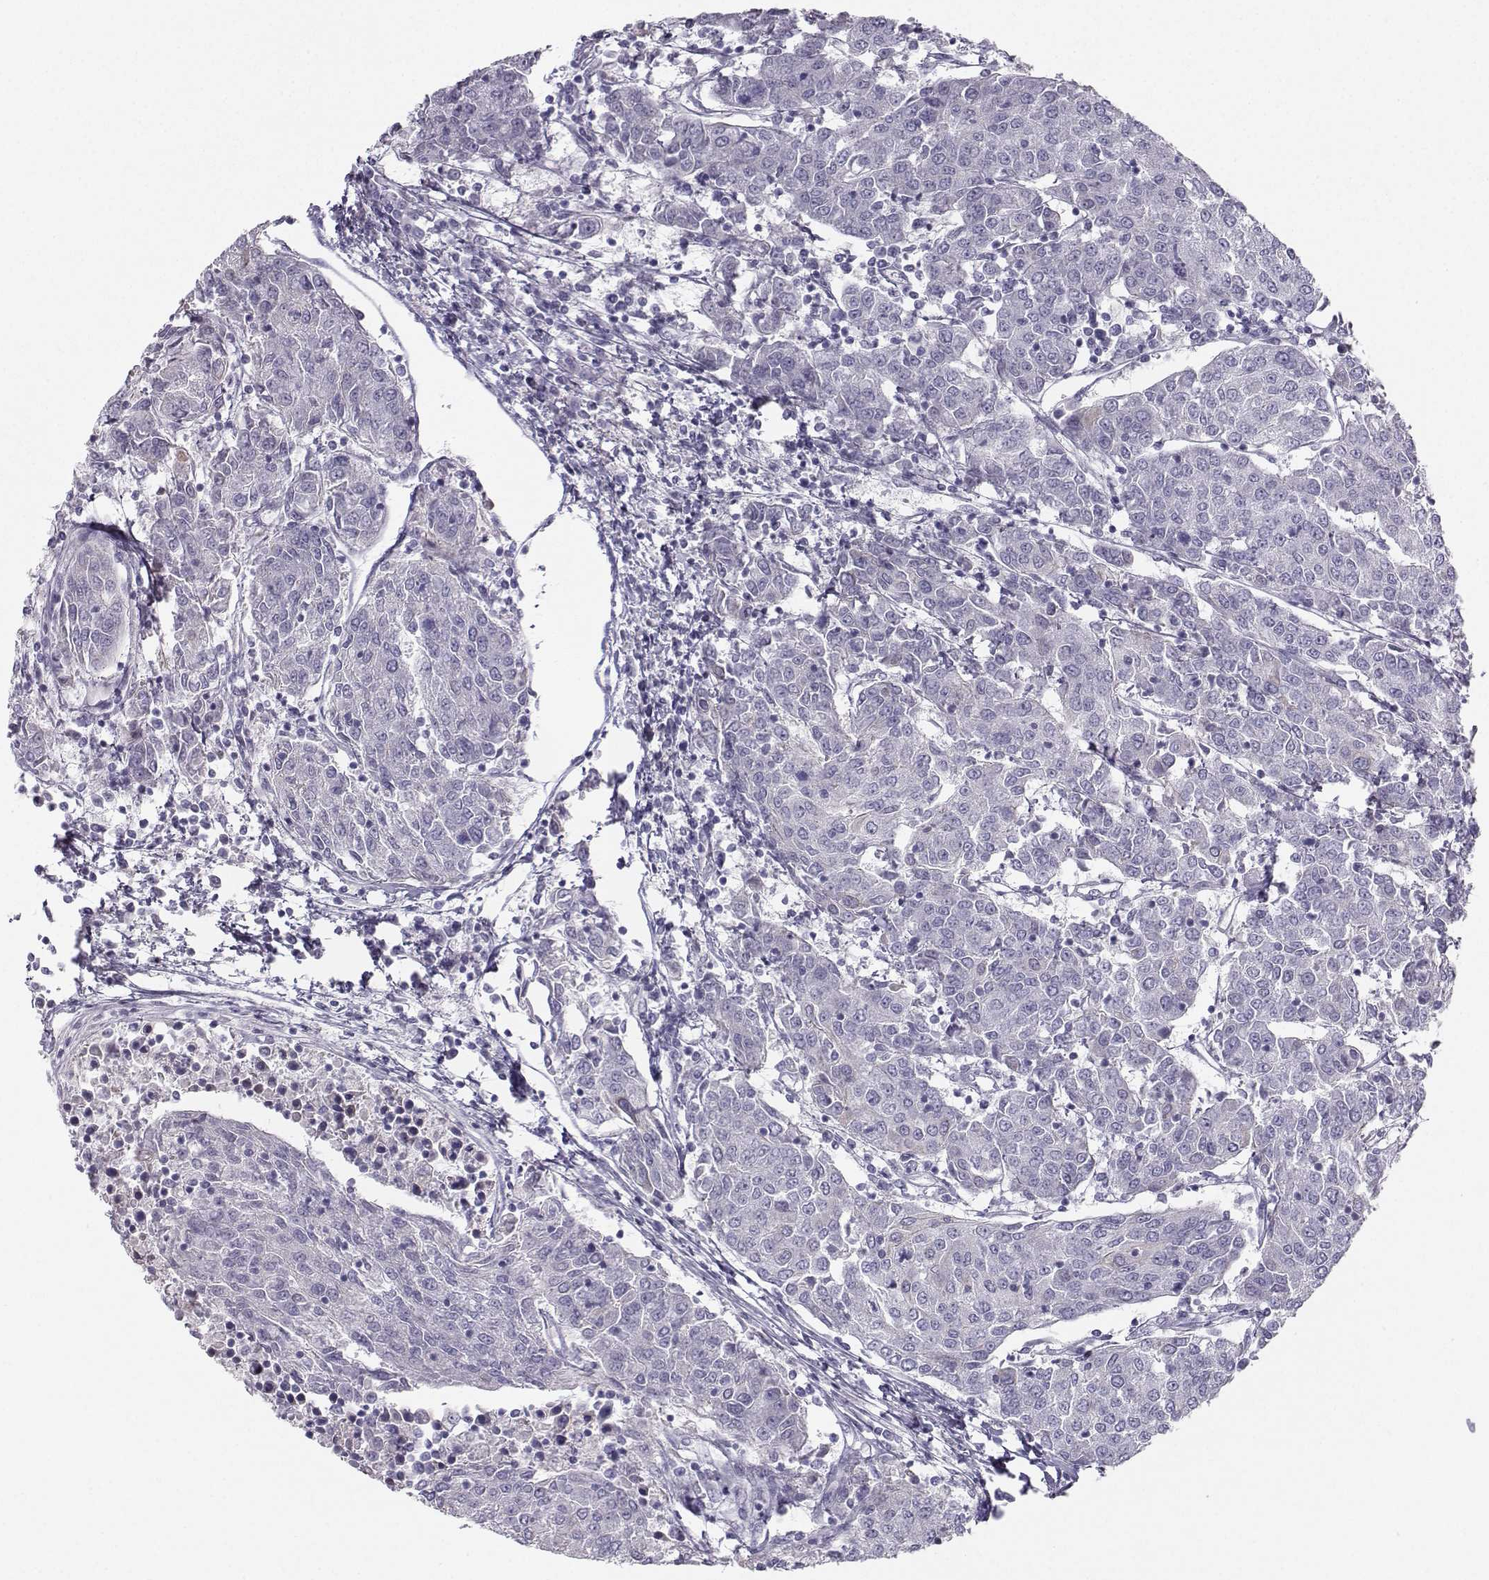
{"staining": {"intensity": "negative", "quantity": "none", "location": "none"}, "tissue": "urothelial cancer", "cell_type": "Tumor cells", "image_type": "cancer", "snomed": [{"axis": "morphology", "description": "Urothelial carcinoma, High grade"}, {"axis": "topography", "description": "Urinary bladder"}], "caption": "Human high-grade urothelial carcinoma stained for a protein using IHC exhibits no positivity in tumor cells.", "gene": "CASR", "patient": {"sex": "female", "age": 85}}